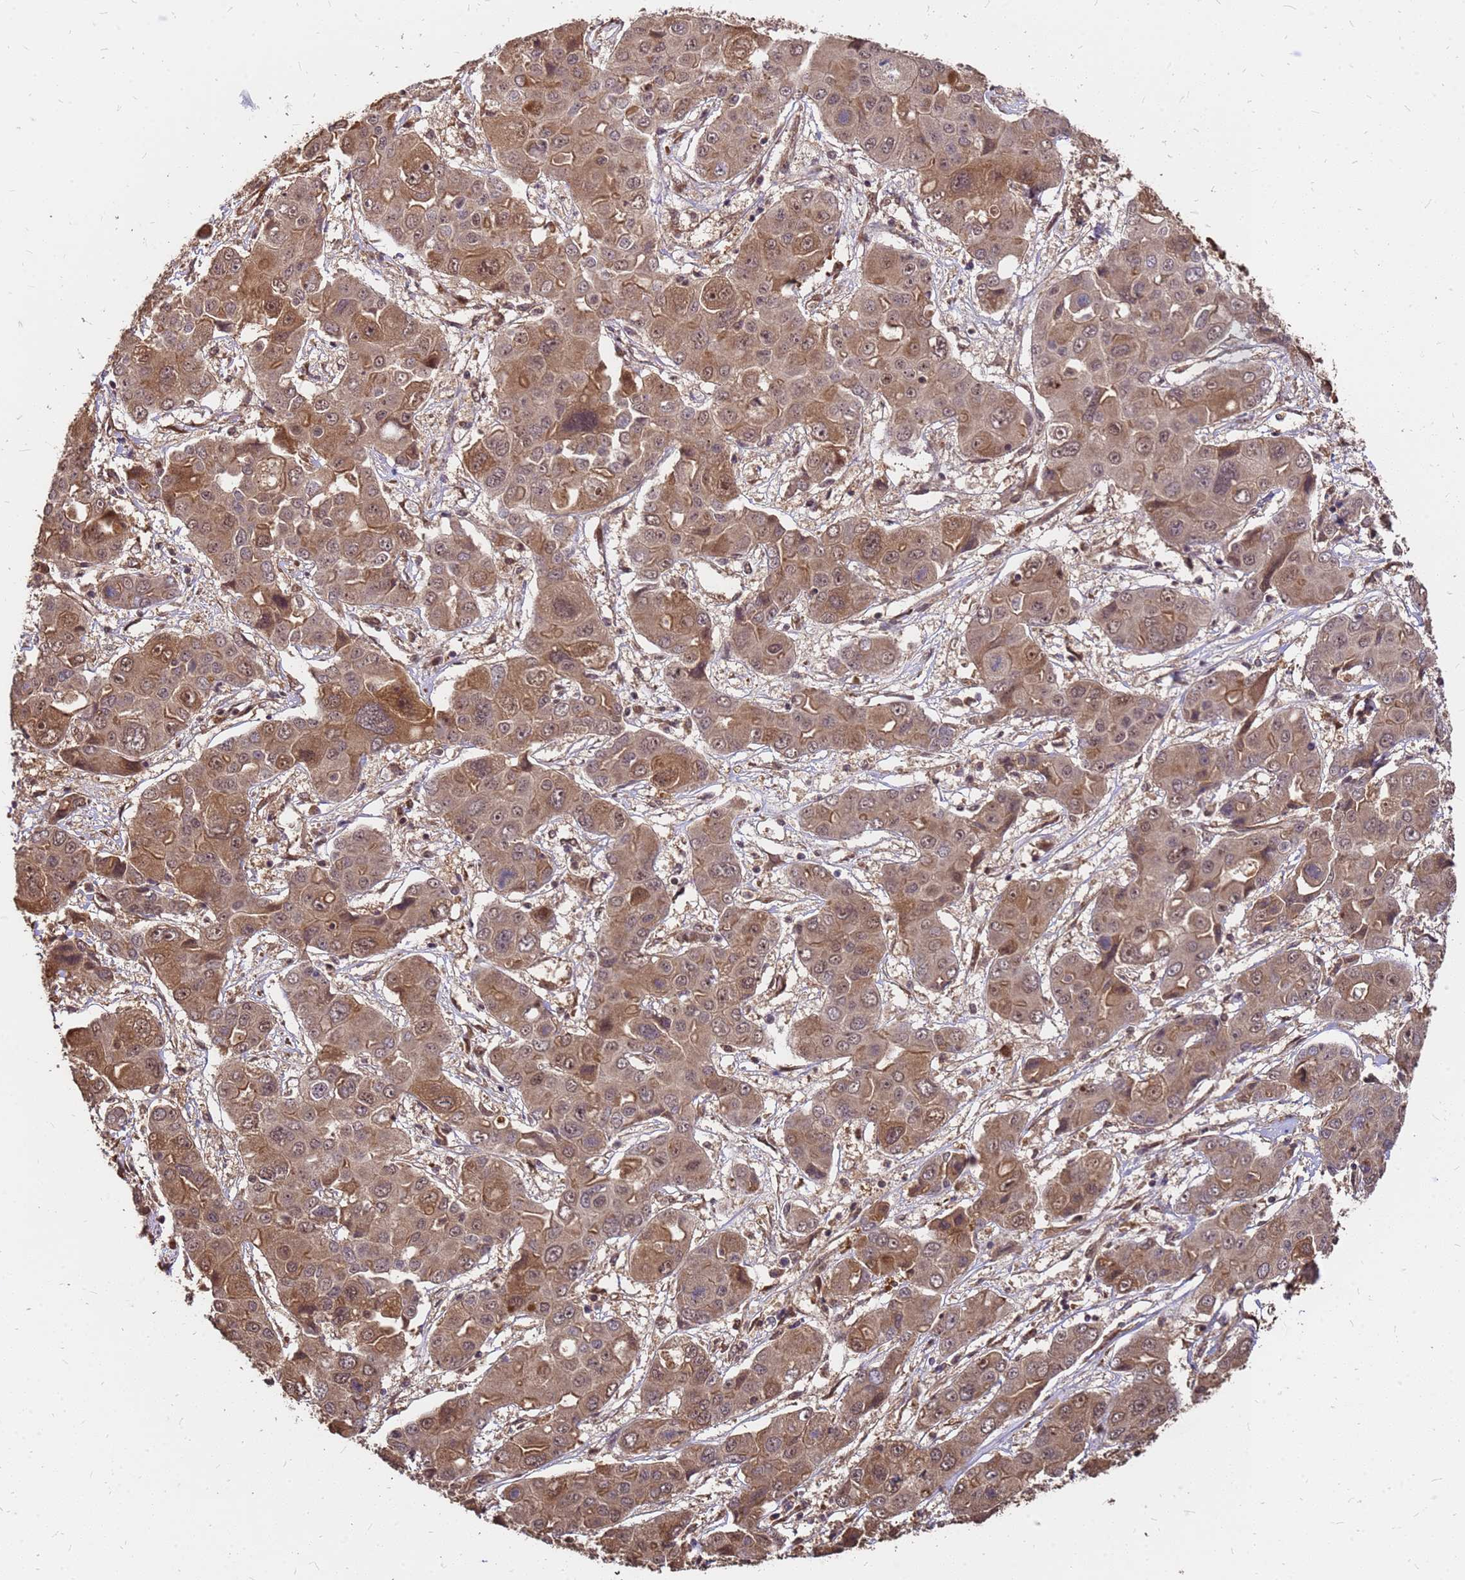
{"staining": {"intensity": "moderate", "quantity": ">75%", "location": "cytoplasmic/membranous,nuclear"}, "tissue": "liver cancer", "cell_type": "Tumor cells", "image_type": "cancer", "snomed": [{"axis": "morphology", "description": "Cholangiocarcinoma"}, {"axis": "topography", "description": "Liver"}], "caption": "This image displays immunohistochemistry (IHC) staining of liver cancer, with medium moderate cytoplasmic/membranous and nuclear expression in approximately >75% of tumor cells.", "gene": "GPATCH8", "patient": {"sex": "male", "age": 67}}